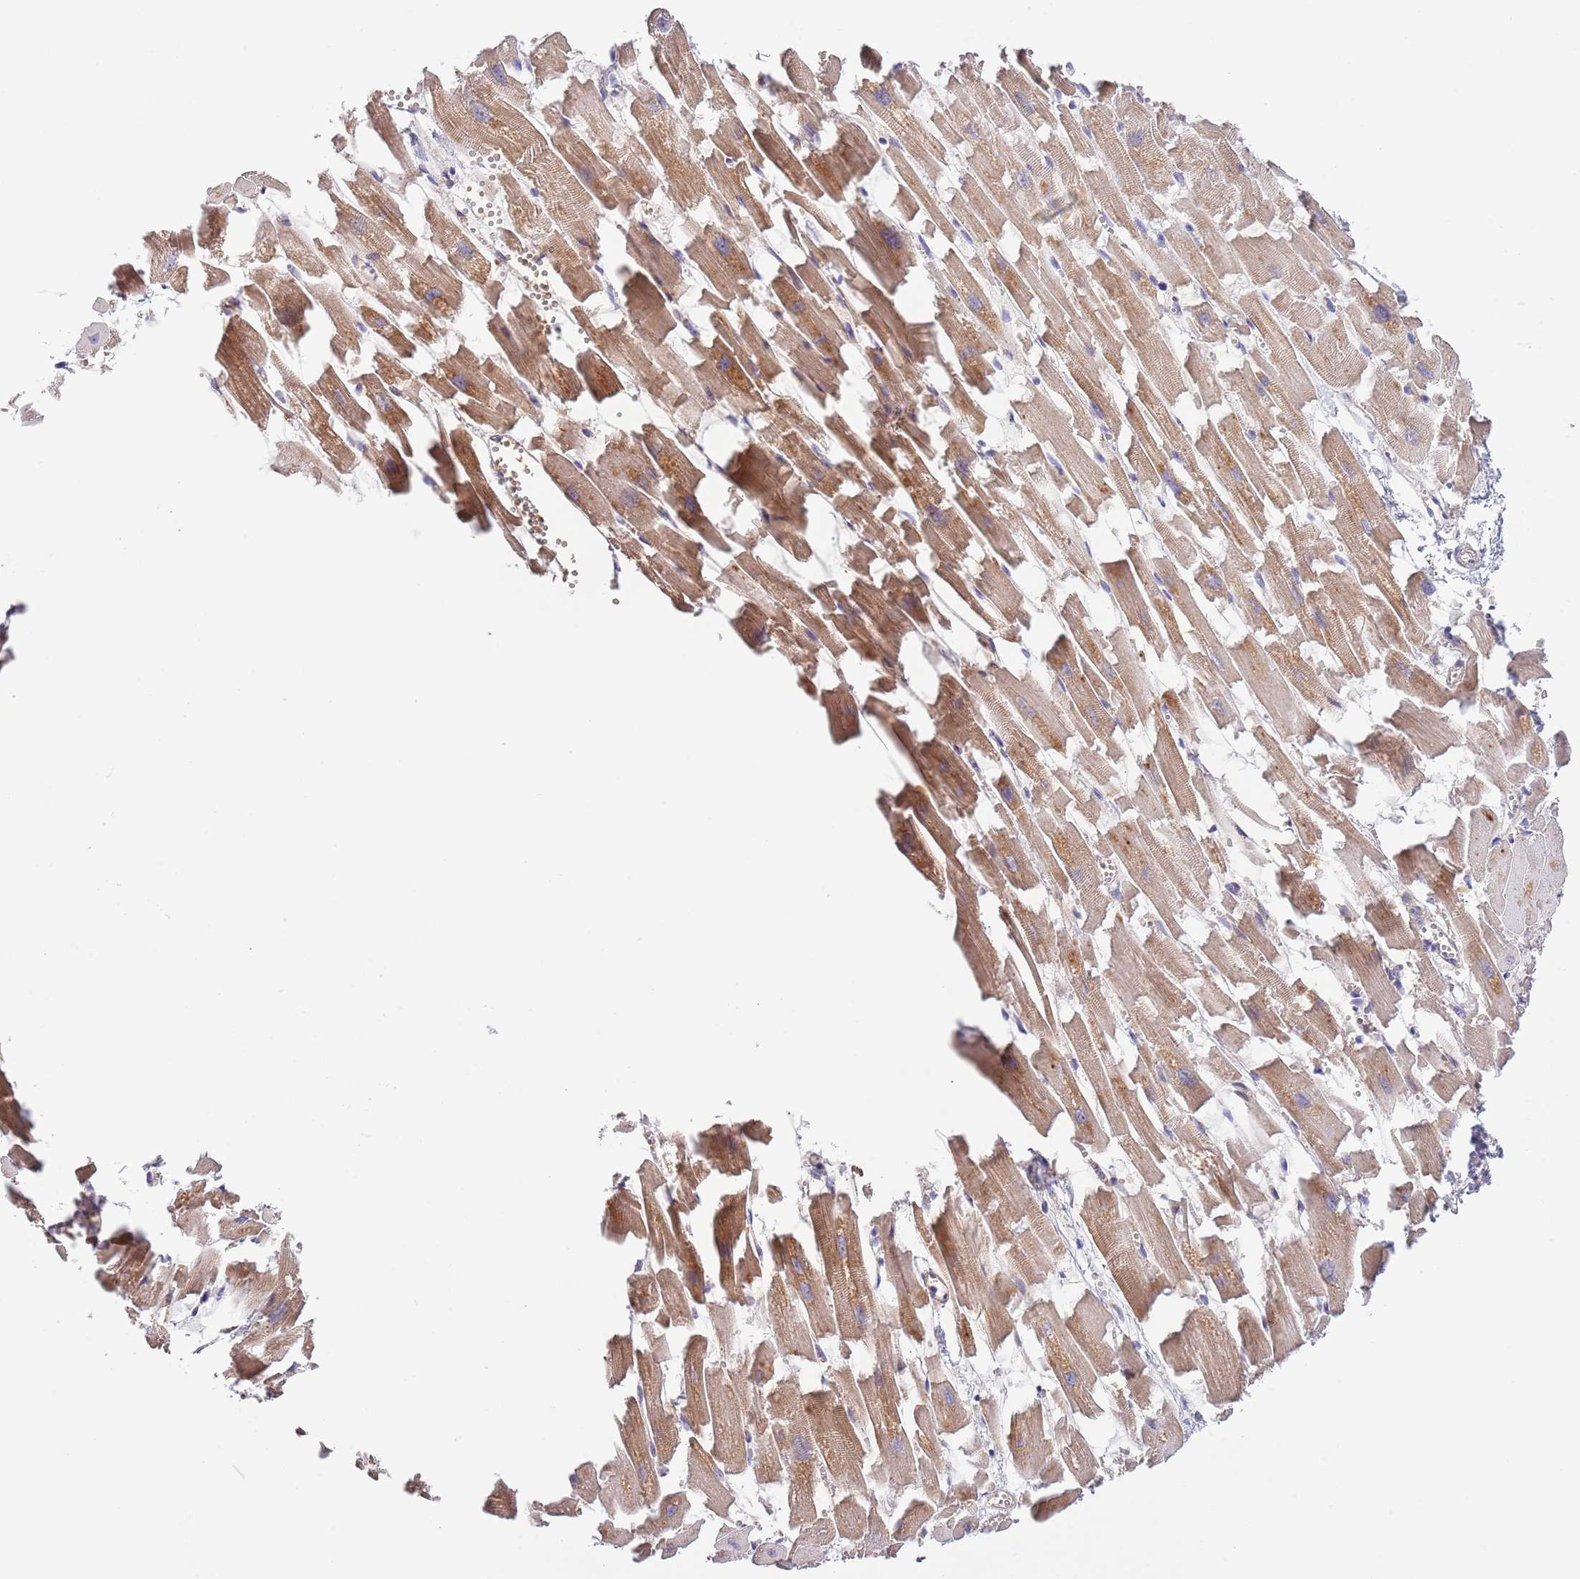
{"staining": {"intensity": "moderate", "quantity": ">75%", "location": "cytoplasmic/membranous"}, "tissue": "heart muscle", "cell_type": "Cardiomyocytes", "image_type": "normal", "snomed": [{"axis": "morphology", "description": "Normal tissue, NOS"}, {"axis": "topography", "description": "Heart"}], "caption": "The immunohistochemical stain highlights moderate cytoplasmic/membranous expression in cardiomyocytes of normal heart muscle.", "gene": "LIPJ", "patient": {"sex": "female", "age": 64}}